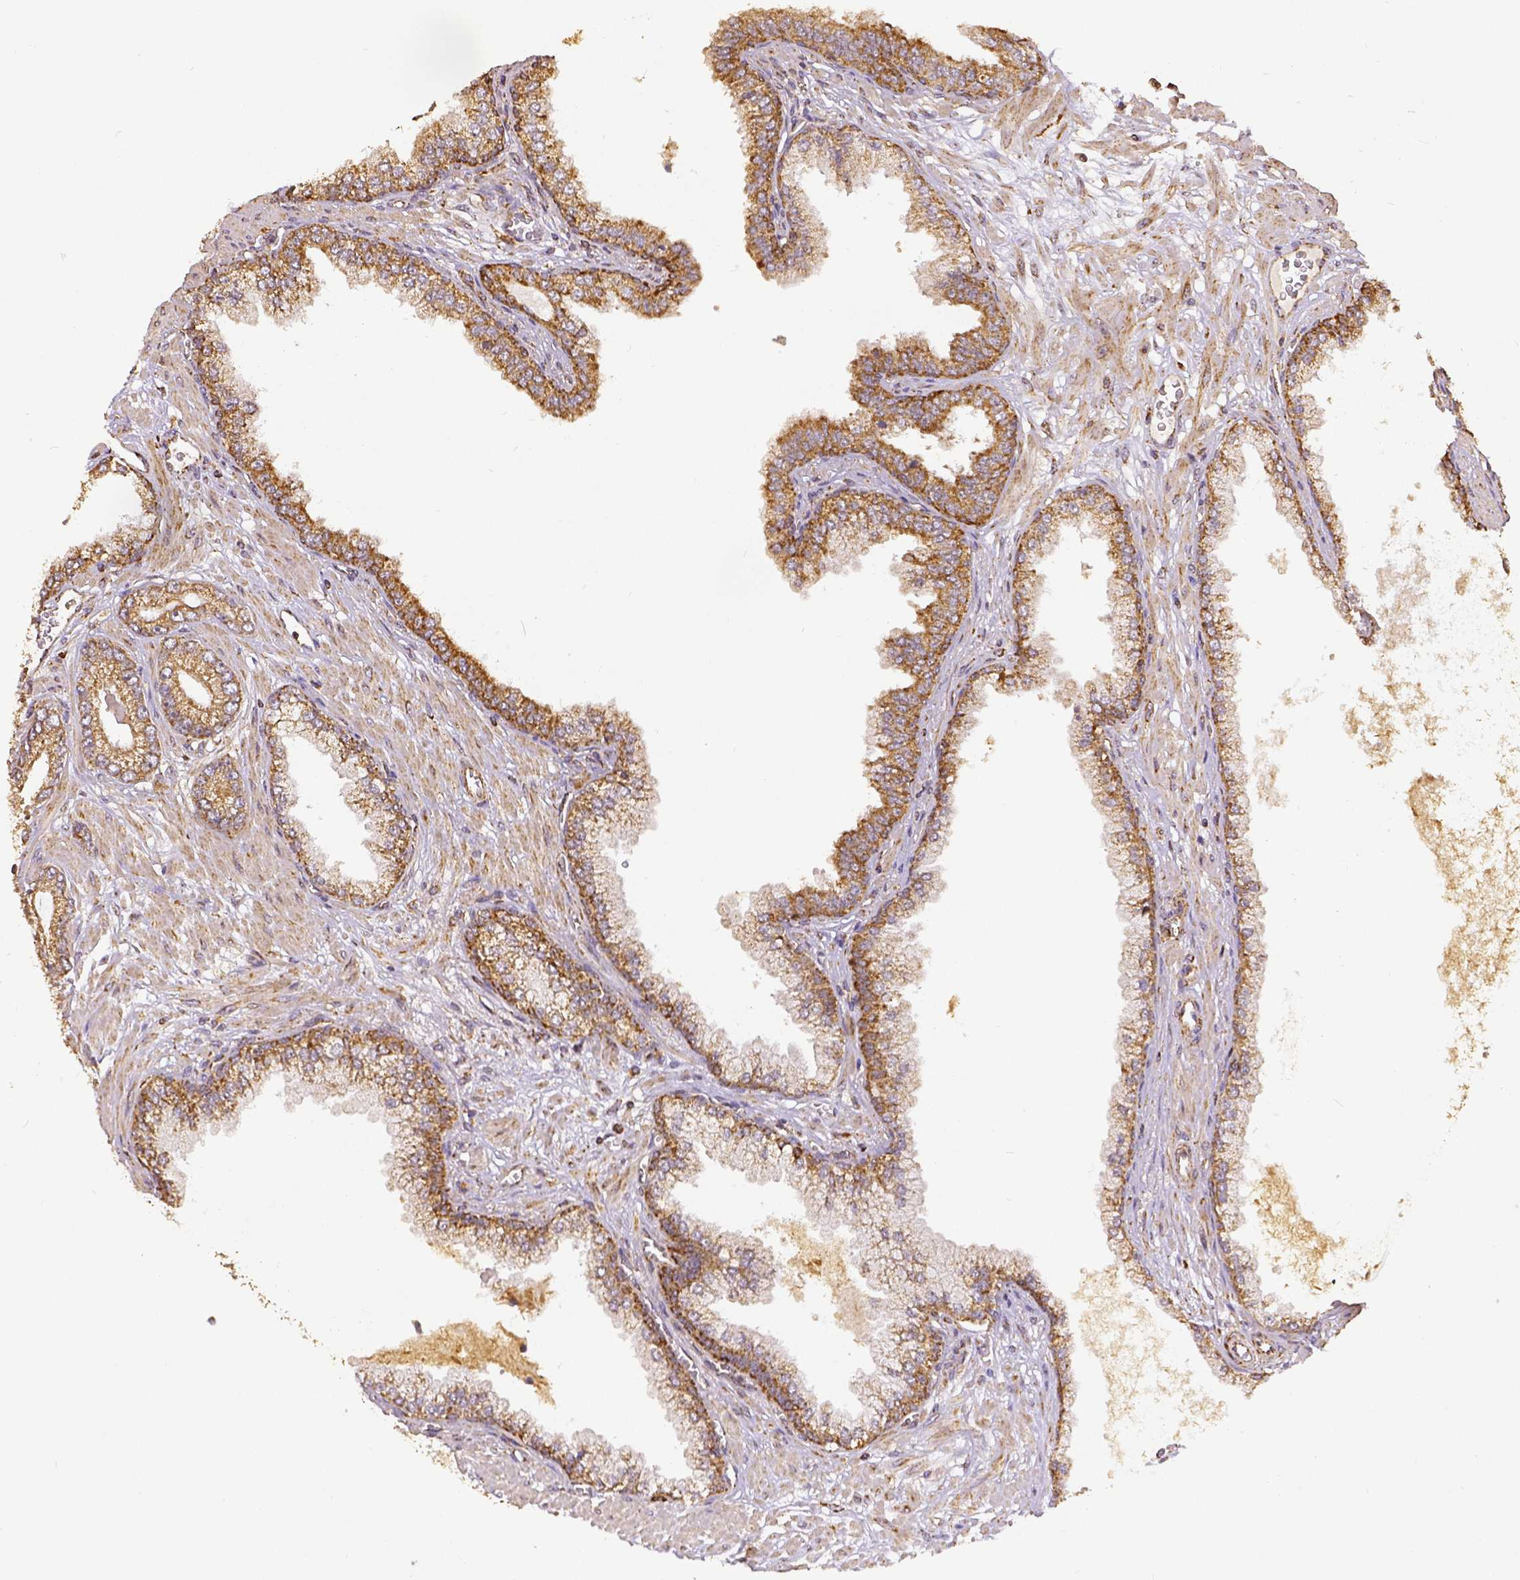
{"staining": {"intensity": "weak", "quantity": ">75%", "location": "cytoplasmic/membranous"}, "tissue": "prostate cancer", "cell_type": "Tumor cells", "image_type": "cancer", "snomed": [{"axis": "morphology", "description": "Adenocarcinoma, Low grade"}, {"axis": "topography", "description": "Prostate"}], "caption": "This image exhibits IHC staining of prostate cancer (adenocarcinoma (low-grade)), with low weak cytoplasmic/membranous positivity in approximately >75% of tumor cells.", "gene": "SDHB", "patient": {"sex": "male", "age": 64}}